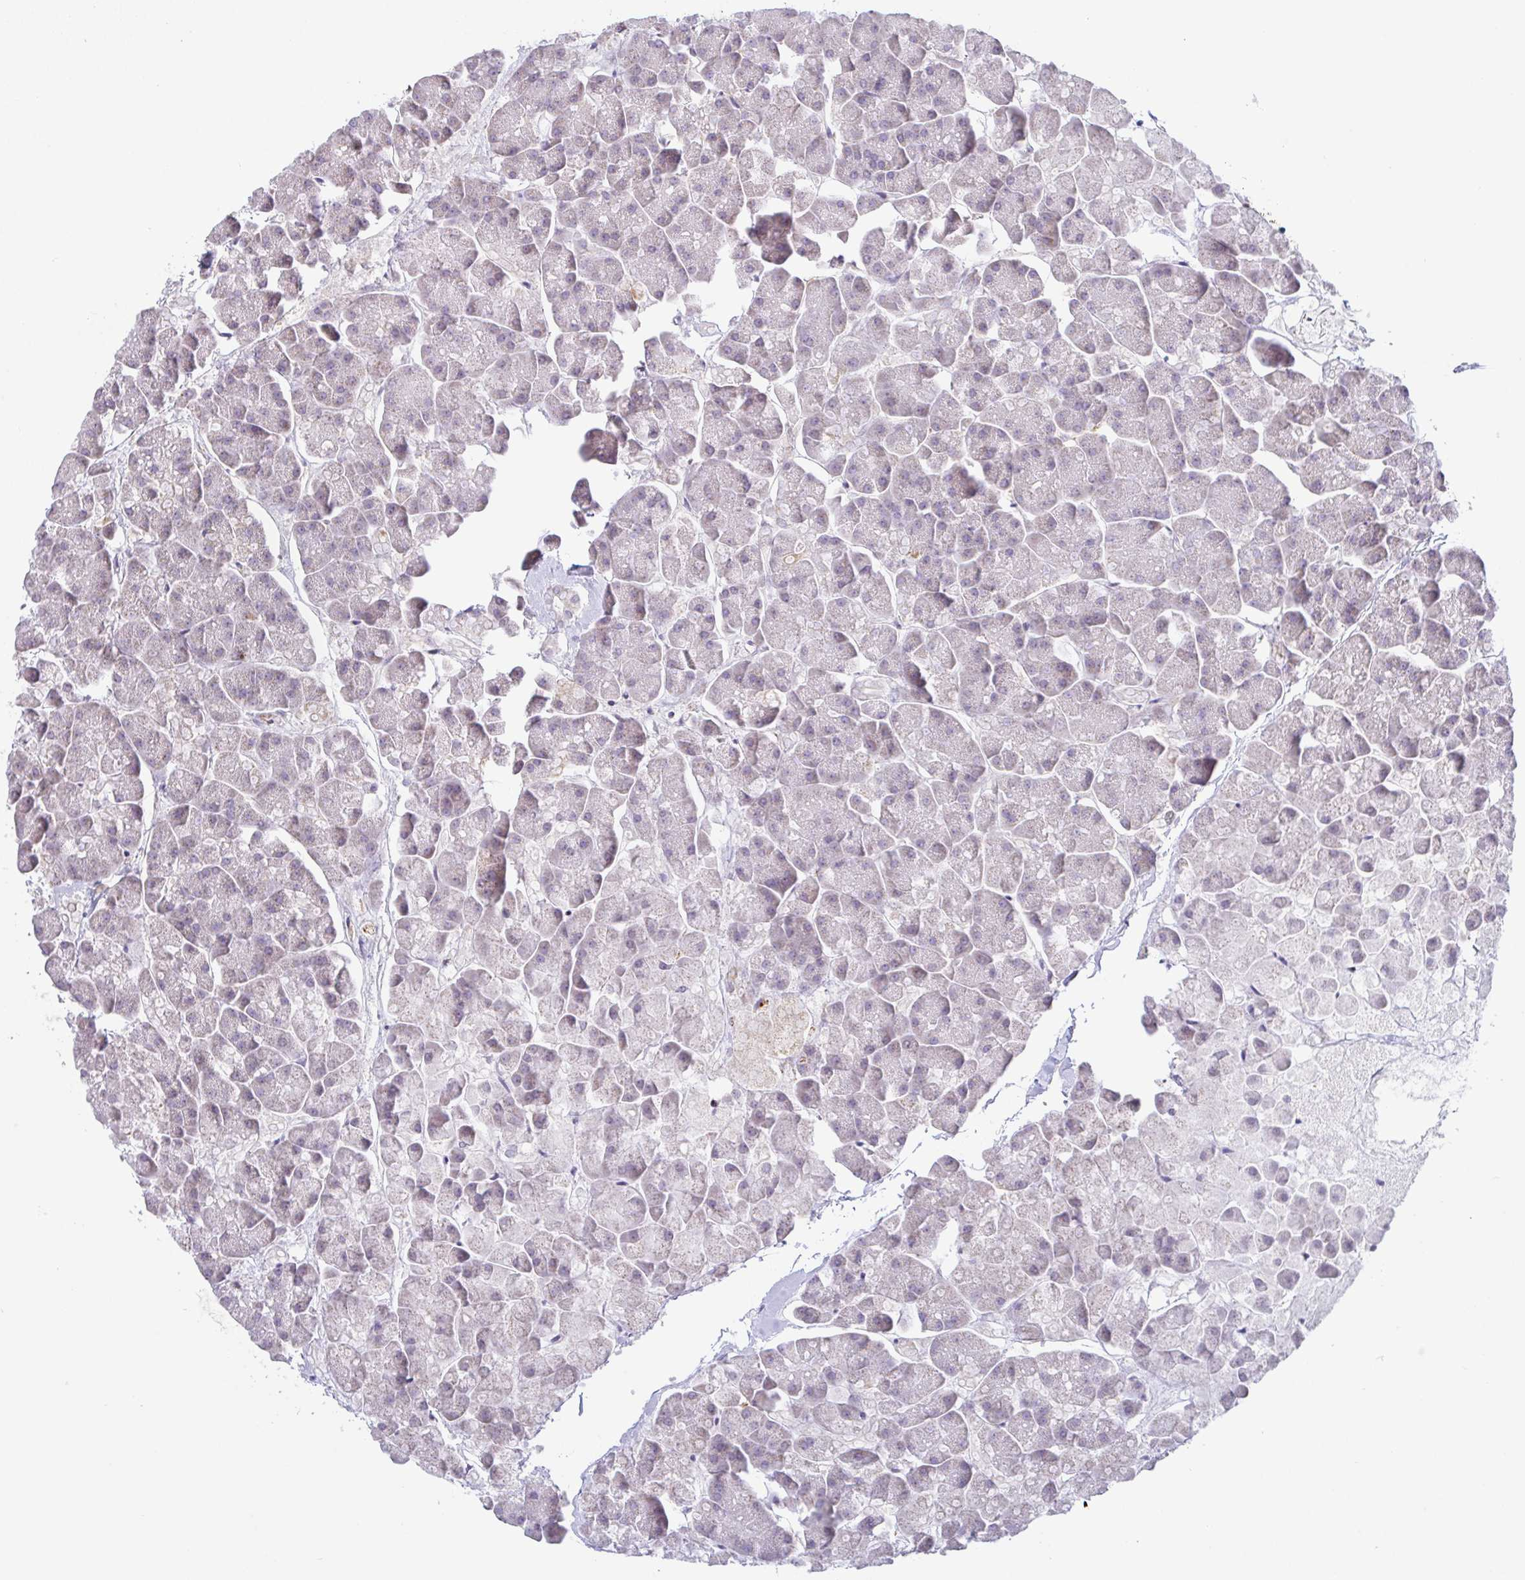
{"staining": {"intensity": "negative", "quantity": "none", "location": "none"}, "tissue": "pancreas", "cell_type": "Exocrine glandular cells", "image_type": "normal", "snomed": [{"axis": "morphology", "description": "Normal tissue, NOS"}, {"axis": "topography", "description": "Pancreas"}, {"axis": "topography", "description": "Peripheral nerve tissue"}], "caption": "A high-resolution photomicrograph shows IHC staining of normal pancreas, which demonstrates no significant positivity in exocrine glandular cells. (Brightfield microscopy of DAB immunohistochemistry (IHC) at high magnification).", "gene": "PLCD4", "patient": {"sex": "male", "age": 54}}